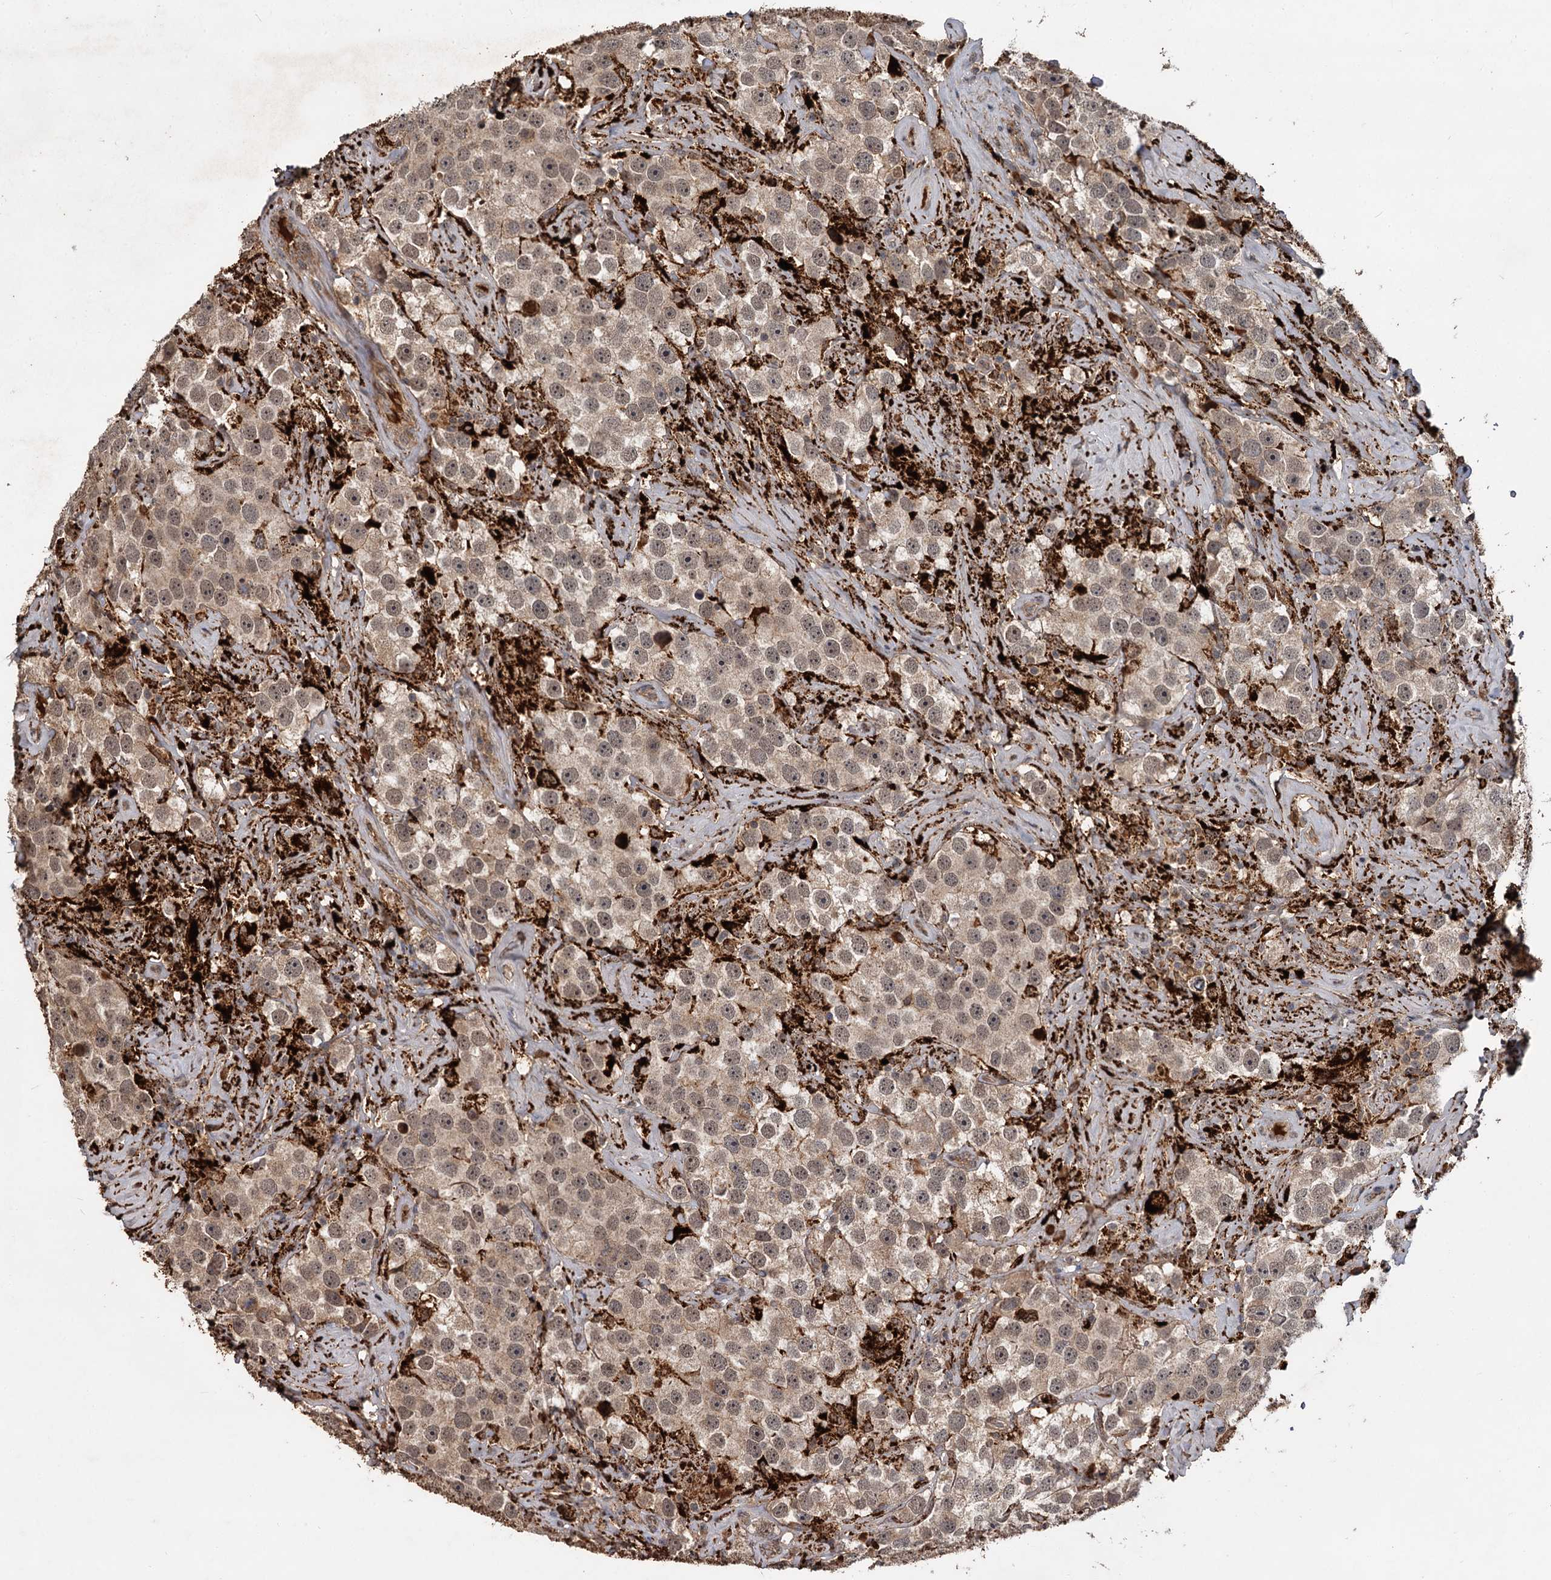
{"staining": {"intensity": "moderate", "quantity": "25%-75%", "location": "cytoplasmic/membranous"}, "tissue": "testis cancer", "cell_type": "Tumor cells", "image_type": "cancer", "snomed": [{"axis": "morphology", "description": "Seminoma, NOS"}, {"axis": "topography", "description": "Testis"}], "caption": "Immunohistochemistry (IHC) (DAB (3,3'-diaminobenzidine)) staining of testis cancer shows moderate cytoplasmic/membranous protein positivity in approximately 25%-75% of tumor cells.", "gene": "MBD6", "patient": {"sex": "male", "age": 49}}